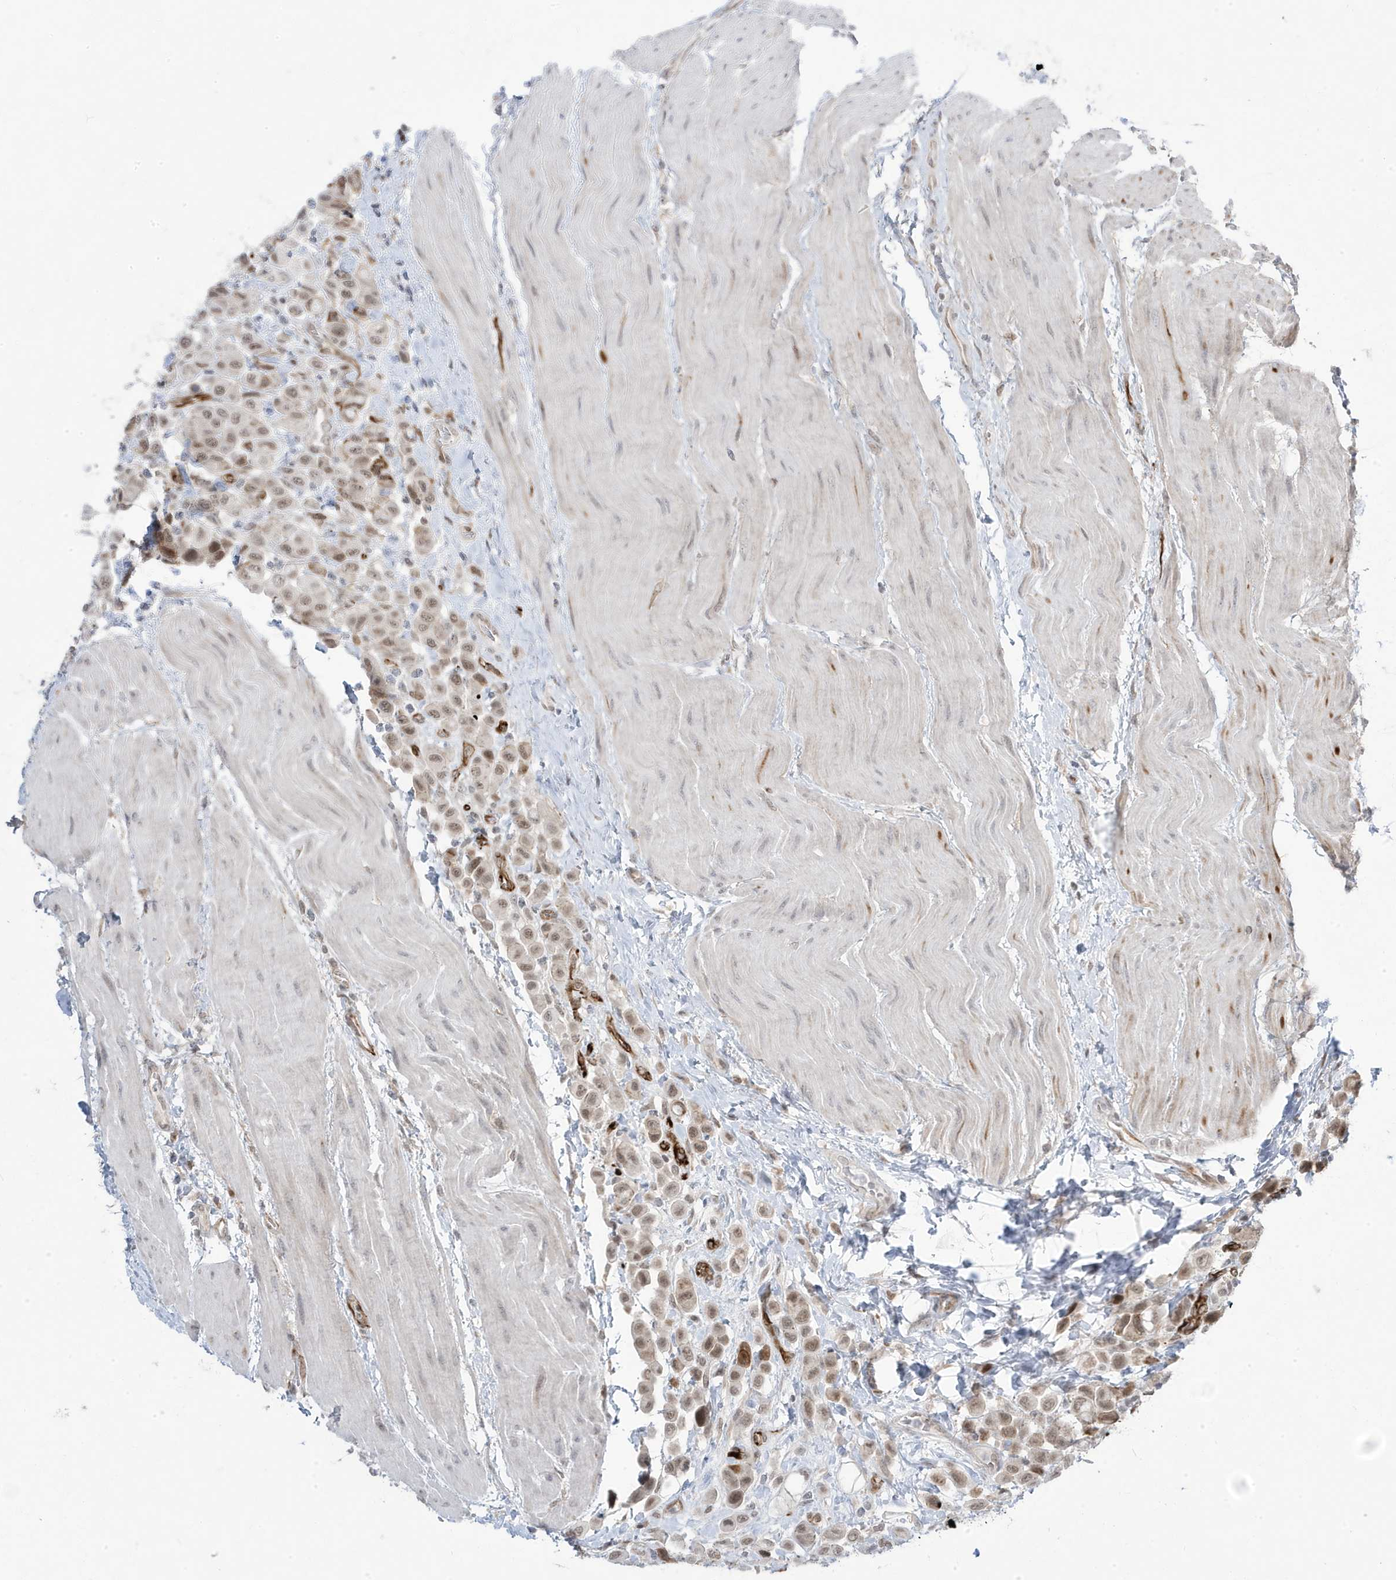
{"staining": {"intensity": "moderate", "quantity": ">75%", "location": "nuclear"}, "tissue": "urothelial cancer", "cell_type": "Tumor cells", "image_type": "cancer", "snomed": [{"axis": "morphology", "description": "Urothelial carcinoma, High grade"}, {"axis": "topography", "description": "Urinary bladder"}], "caption": "Moderate nuclear expression for a protein is present in approximately >75% of tumor cells of urothelial cancer using immunohistochemistry.", "gene": "ADAMTSL3", "patient": {"sex": "male", "age": 50}}